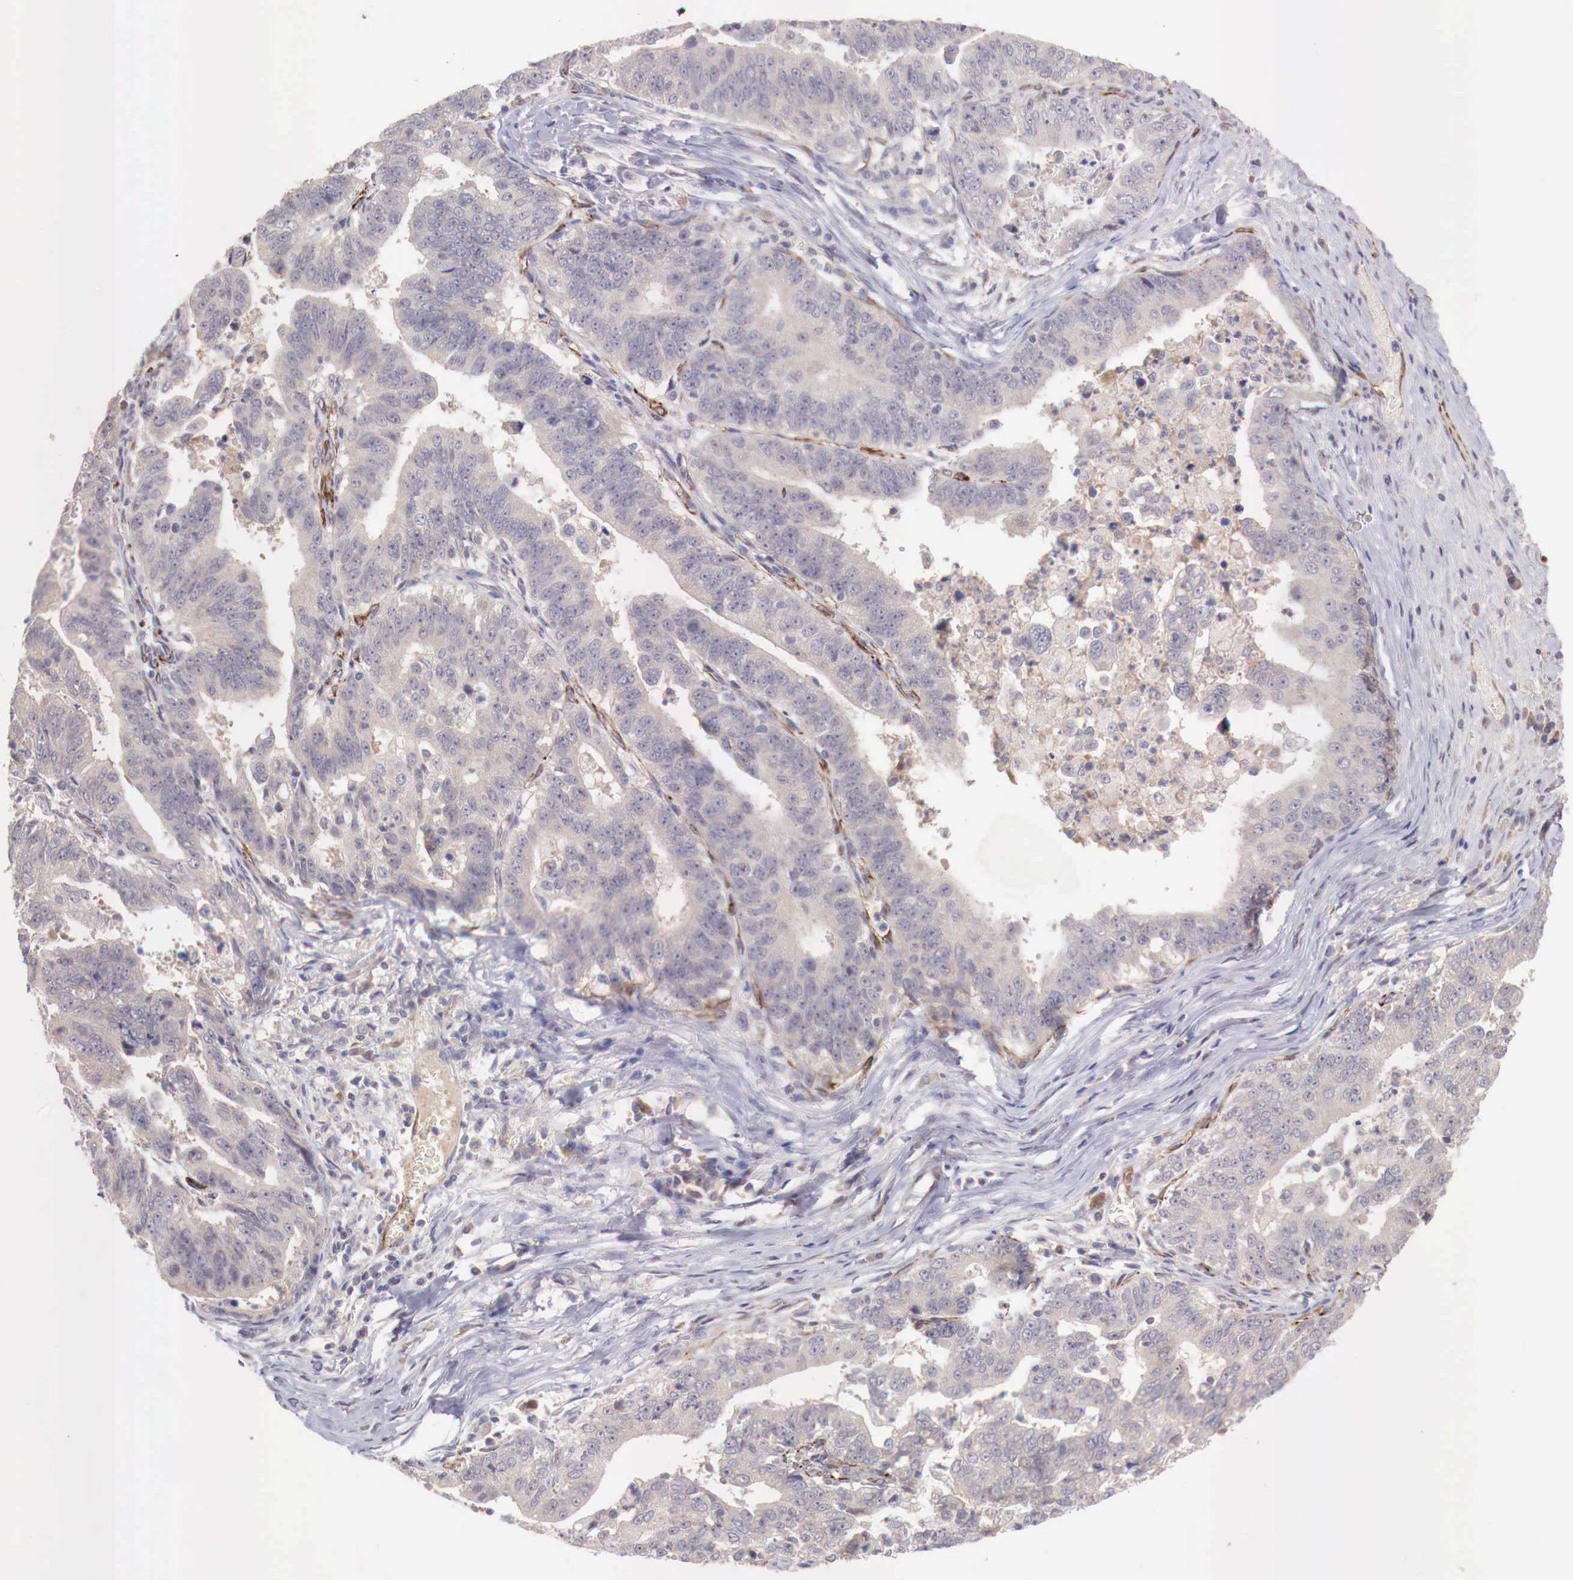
{"staining": {"intensity": "negative", "quantity": "none", "location": "none"}, "tissue": "stomach cancer", "cell_type": "Tumor cells", "image_type": "cancer", "snomed": [{"axis": "morphology", "description": "Adenocarcinoma, NOS"}, {"axis": "topography", "description": "Stomach, upper"}], "caption": "This is an immunohistochemistry (IHC) micrograph of human stomach cancer (adenocarcinoma). There is no expression in tumor cells.", "gene": "WT1", "patient": {"sex": "female", "age": 50}}